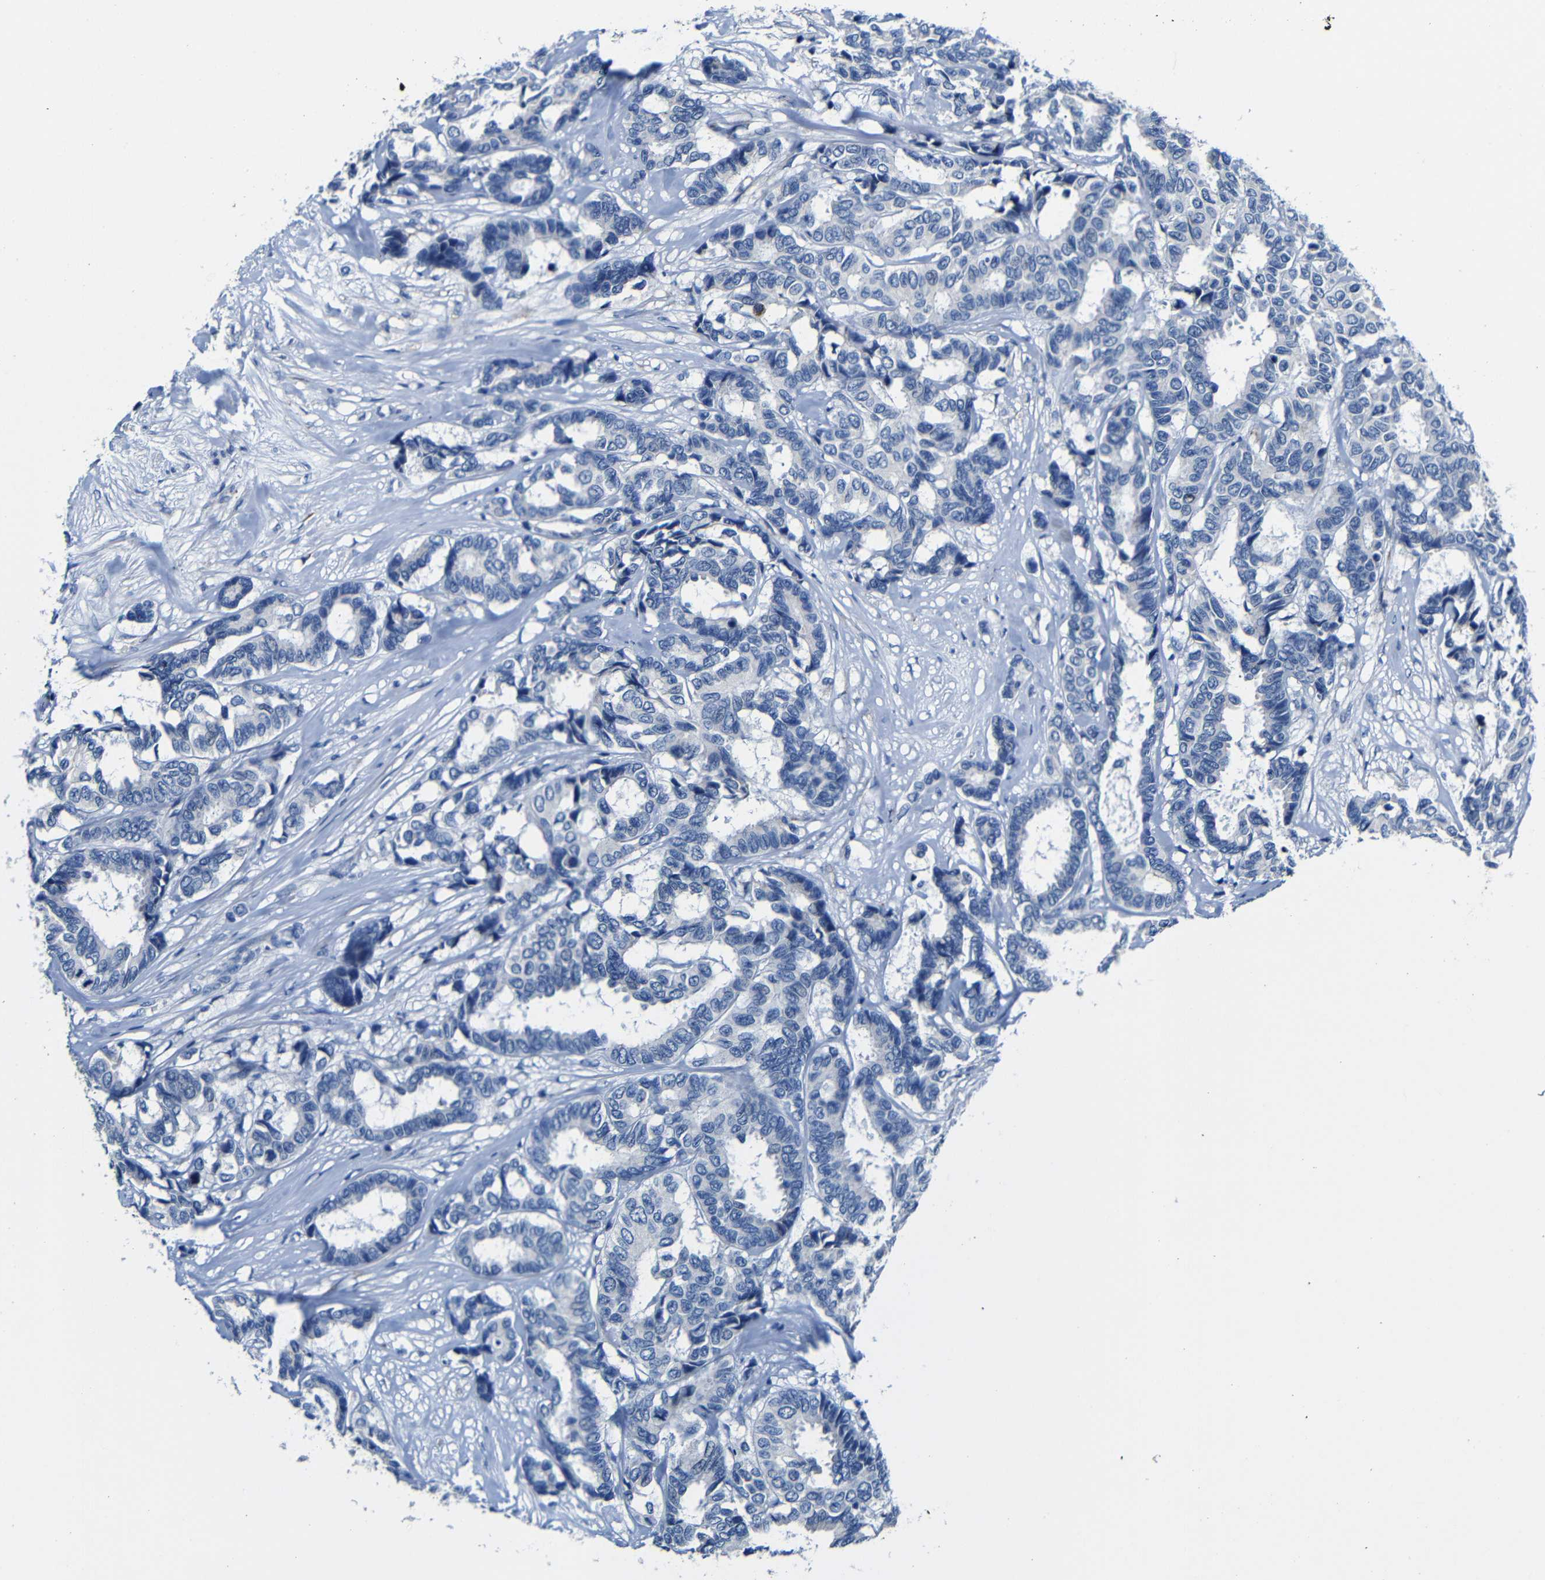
{"staining": {"intensity": "negative", "quantity": "none", "location": "none"}, "tissue": "breast cancer", "cell_type": "Tumor cells", "image_type": "cancer", "snomed": [{"axis": "morphology", "description": "Duct carcinoma"}, {"axis": "topography", "description": "Breast"}], "caption": "This is a photomicrograph of immunohistochemistry staining of breast cancer (infiltrating ductal carcinoma), which shows no positivity in tumor cells.", "gene": "TNFAIP1", "patient": {"sex": "female", "age": 87}}